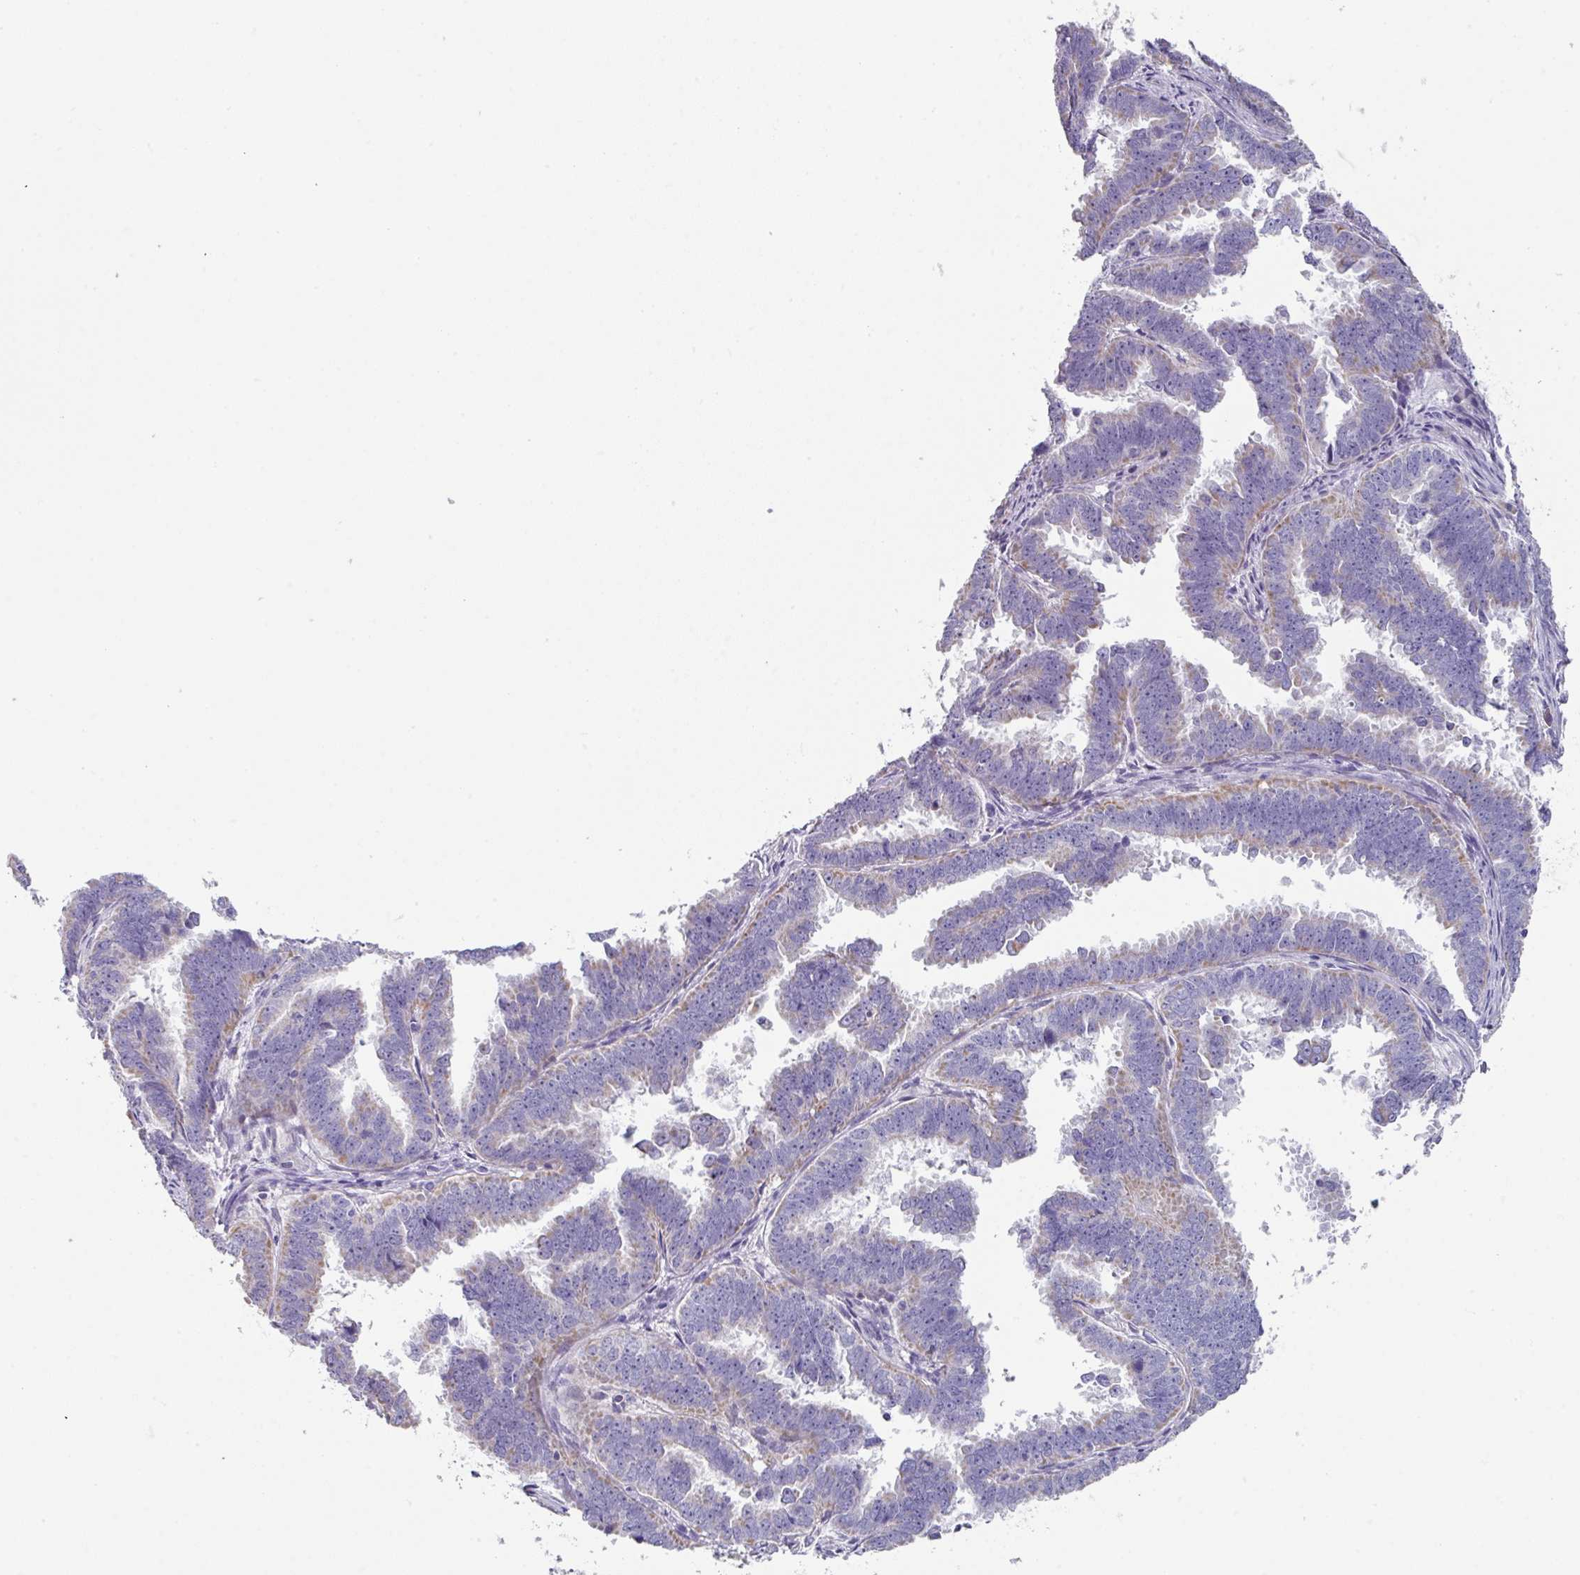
{"staining": {"intensity": "negative", "quantity": "none", "location": "none"}, "tissue": "endometrial cancer", "cell_type": "Tumor cells", "image_type": "cancer", "snomed": [{"axis": "morphology", "description": "Adenocarcinoma, NOS"}, {"axis": "topography", "description": "Endometrium"}], "caption": "Immunohistochemical staining of human endometrial cancer (adenocarcinoma) displays no significant staining in tumor cells.", "gene": "DEFB115", "patient": {"sex": "female", "age": 75}}